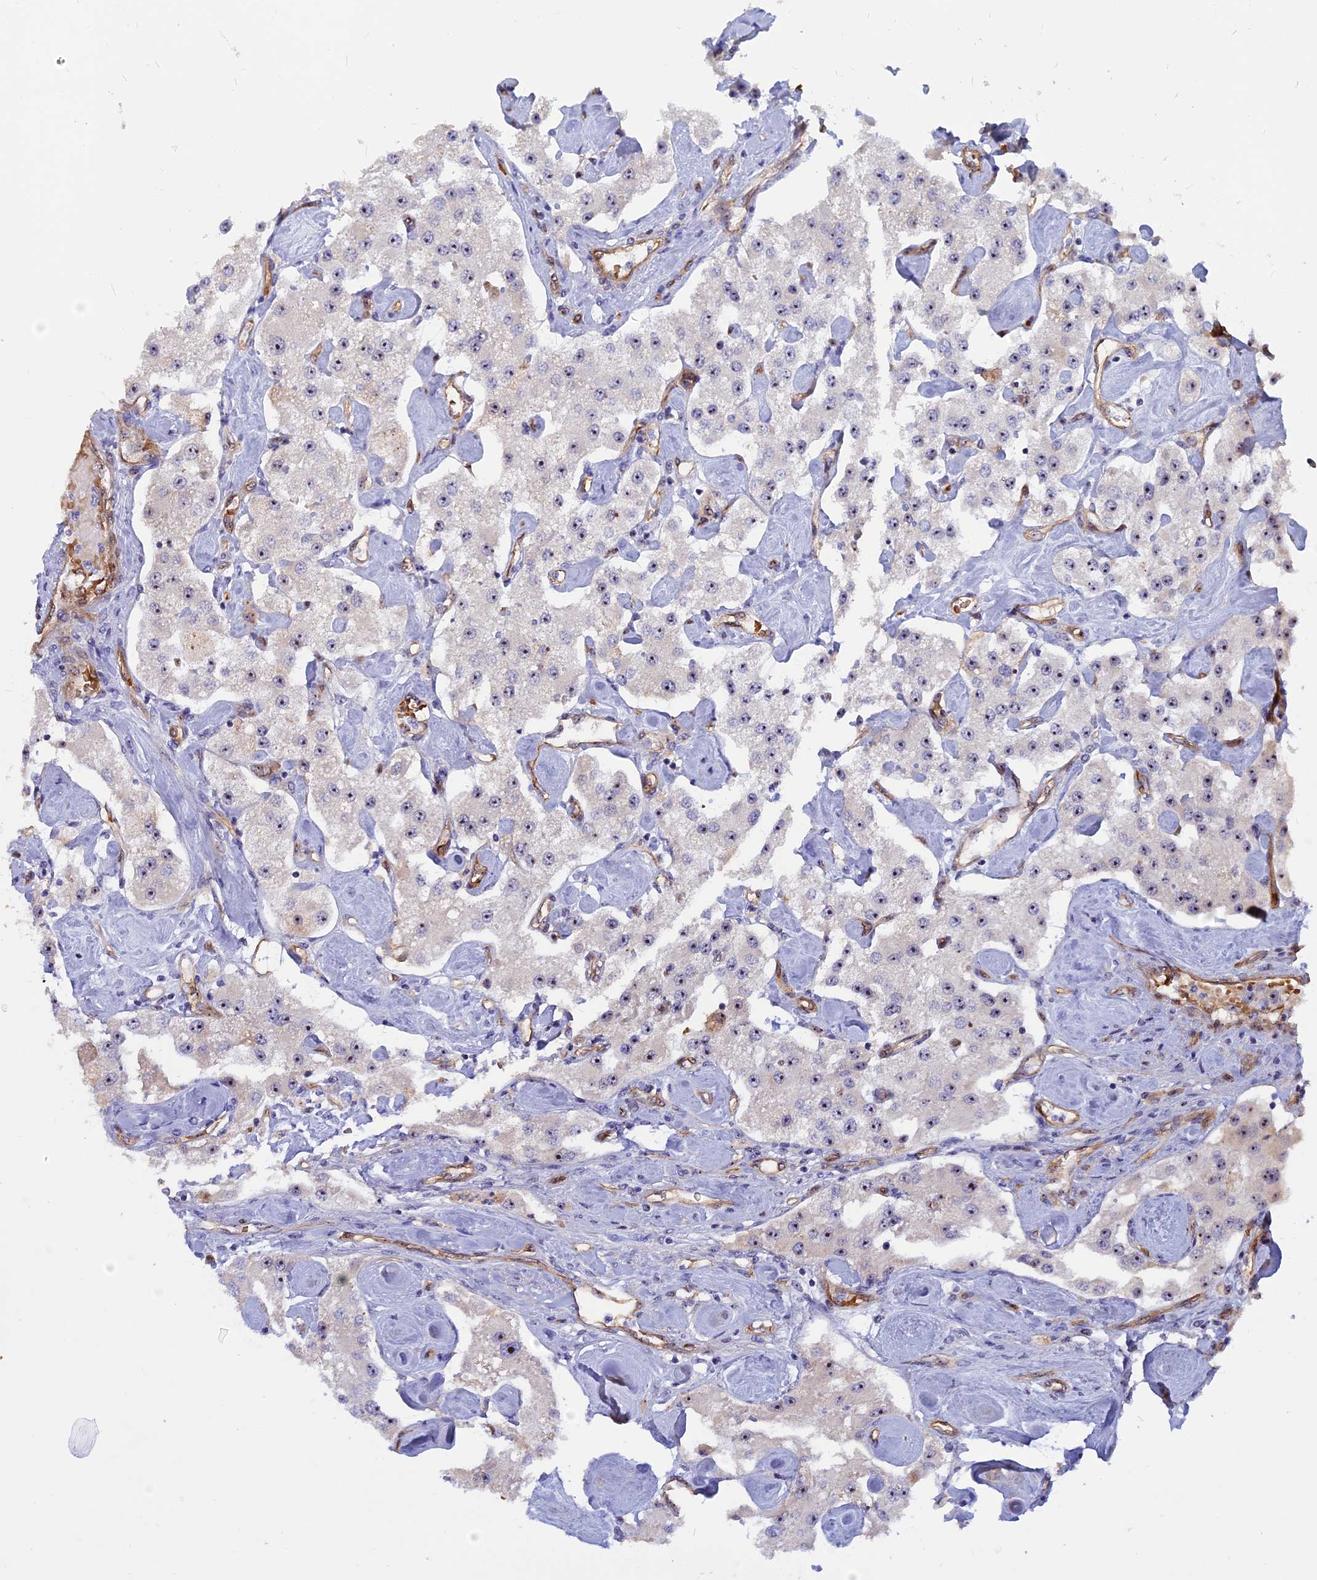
{"staining": {"intensity": "weak", "quantity": "25%-75%", "location": "nuclear"}, "tissue": "carcinoid", "cell_type": "Tumor cells", "image_type": "cancer", "snomed": [{"axis": "morphology", "description": "Carcinoid, malignant, NOS"}, {"axis": "topography", "description": "Pancreas"}], "caption": "The immunohistochemical stain labels weak nuclear staining in tumor cells of malignant carcinoid tissue.", "gene": "DBNDD1", "patient": {"sex": "male", "age": 41}}